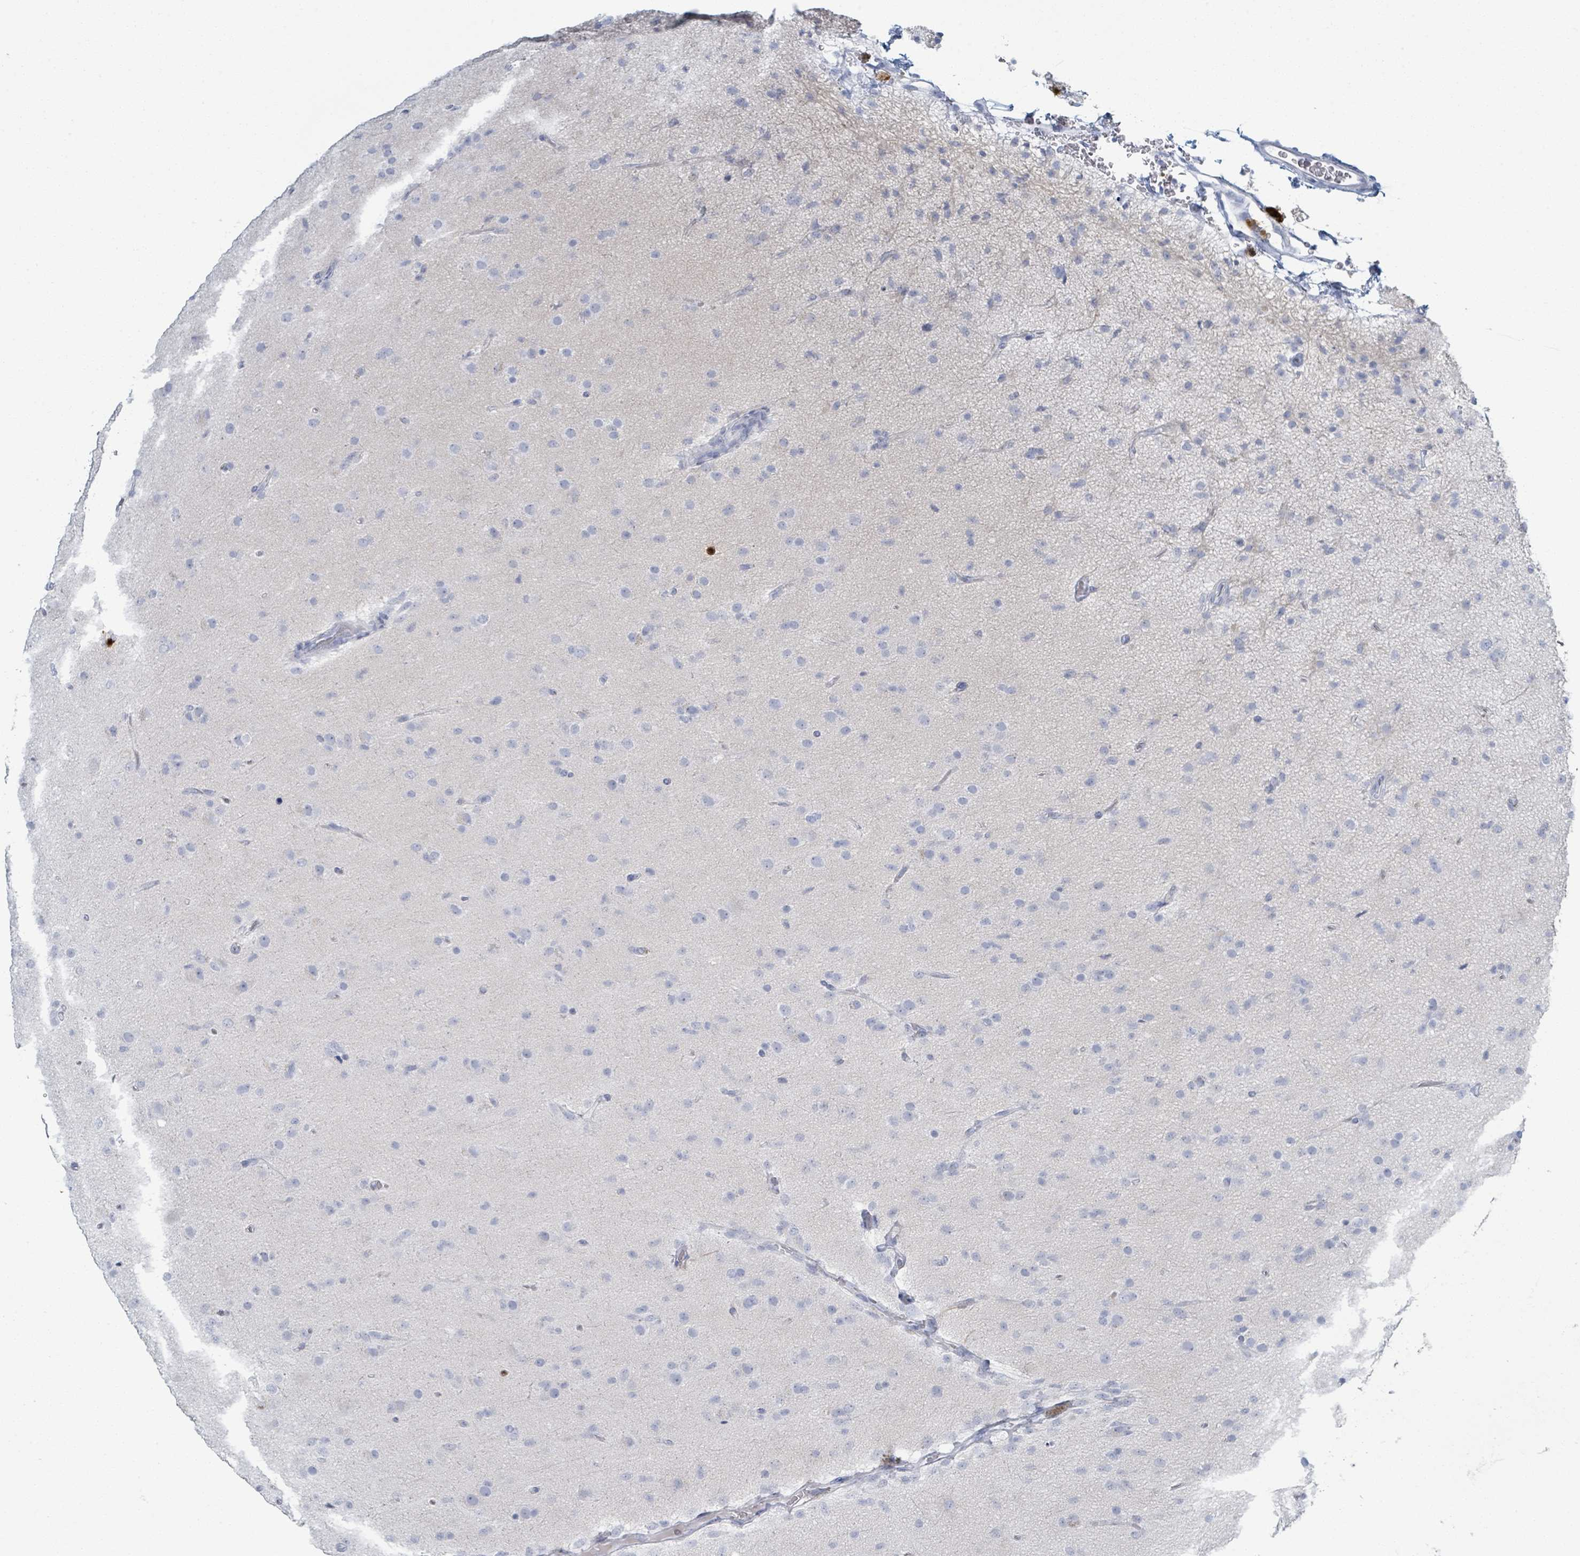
{"staining": {"intensity": "negative", "quantity": "none", "location": "none"}, "tissue": "glioma", "cell_type": "Tumor cells", "image_type": "cancer", "snomed": [{"axis": "morphology", "description": "Glioma, malignant, Low grade"}, {"axis": "topography", "description": "Brain"}], "caption": "DAB (3,3'-diaminobenzidine) immunohistochemical staining of glioma displays no significant staining in tumor cells.", "gene": "DEFA4", "patient": {"sex": "male", "age": 65}}